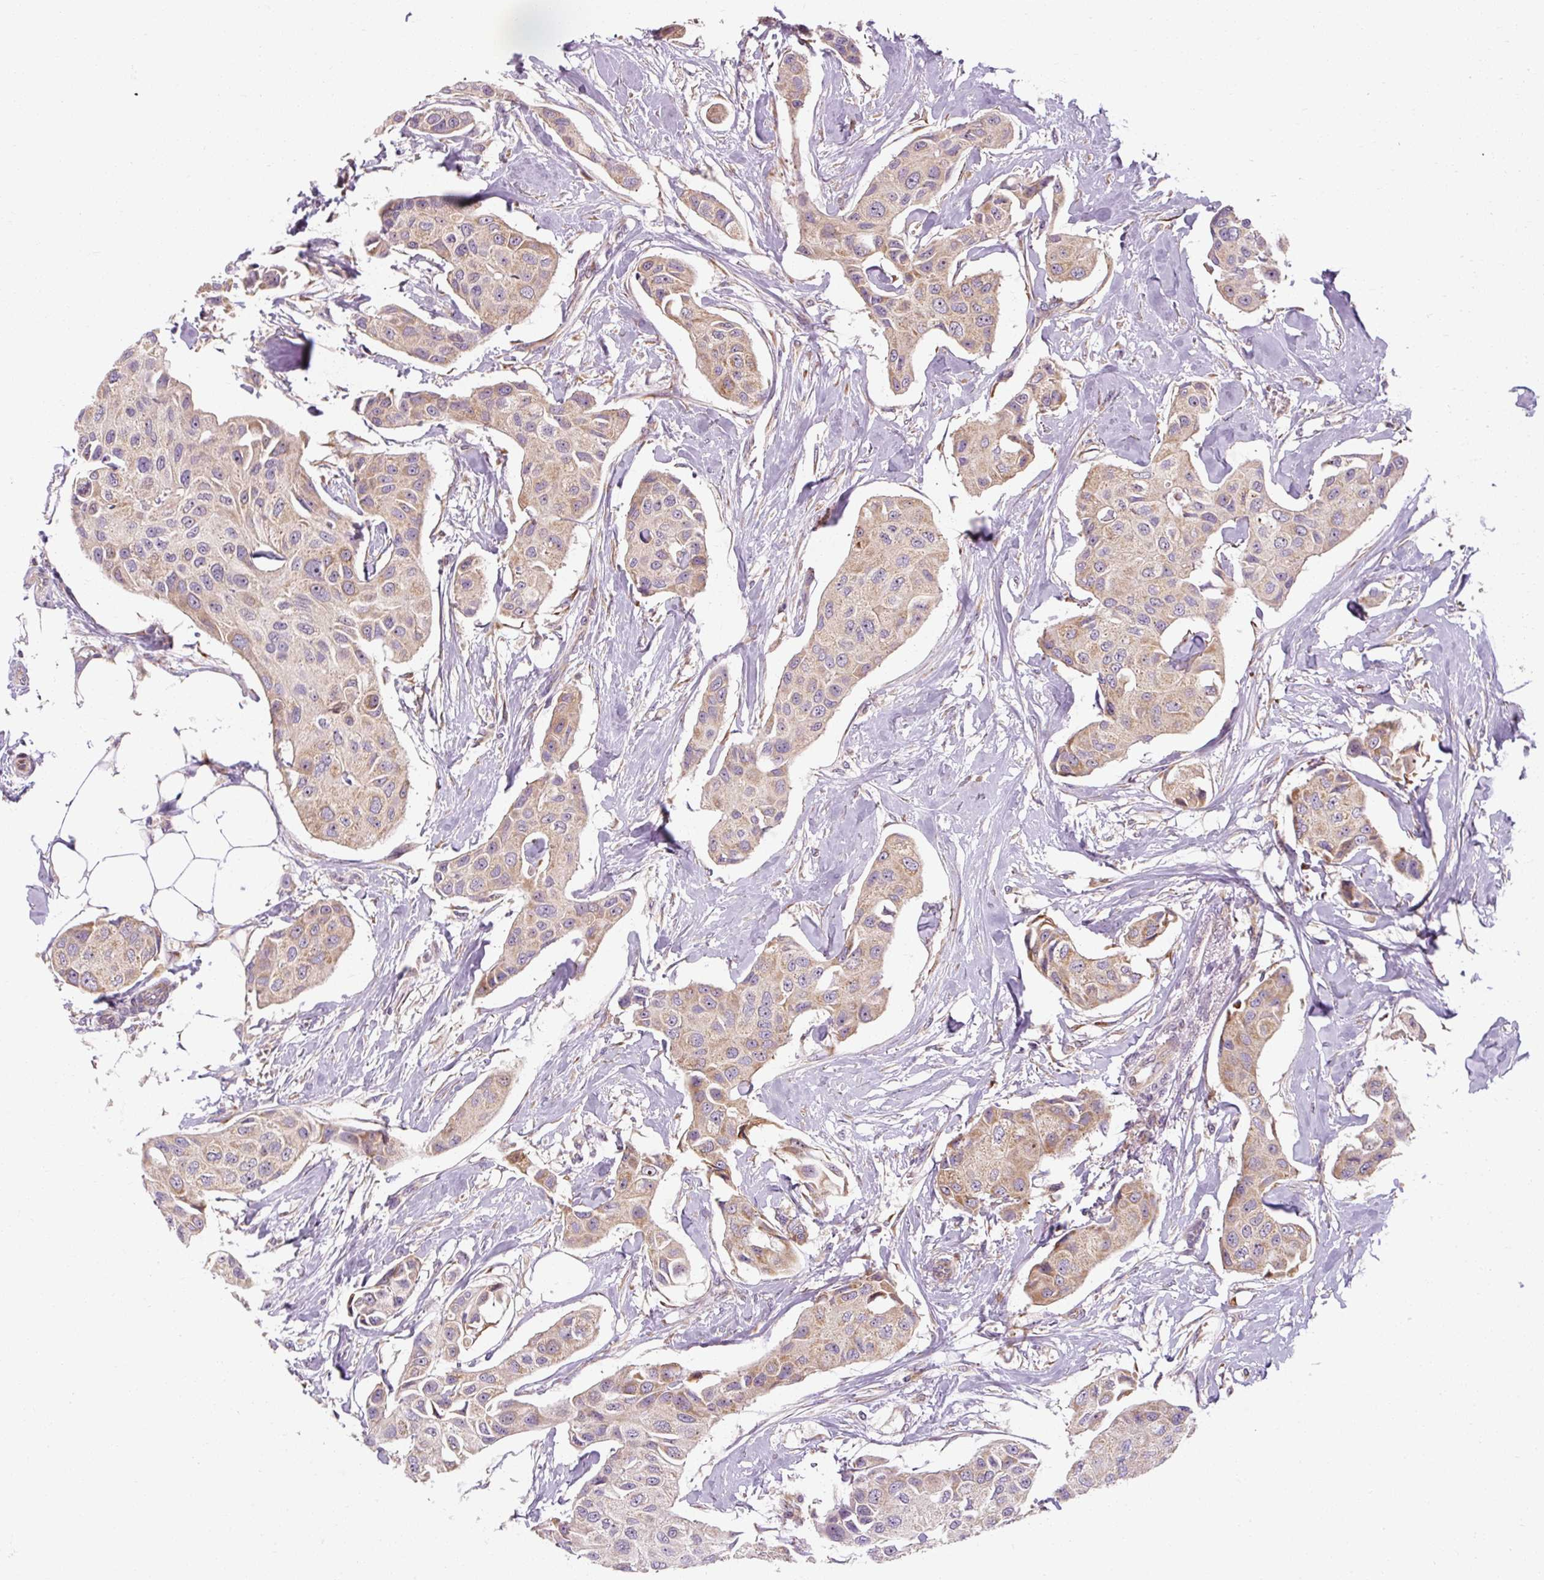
{"staining": {"intensity": "weak", "quantity": "25%-75%", "location": "cytoplasmic/membranous"}, "tissue": "breast cancer", "cell_type": "Tumor cells", "image_type": "cancer", "snomed": [{"axis": "morphology", "description": "Duct carcinoma"}, {"axis": "topography", "description": "Breast"}, {"axis": "topography", "description": "Lymph node"}], "caption": "Brown immunohistochemical staining in human breast cancer (intraductal carcinoma) shows weak cytoplasmic/membranous positivity in approximately 25%-75% of tumor cells.", "gene": "PRSS48", "patient": {"sex": "female", "age": 80}}